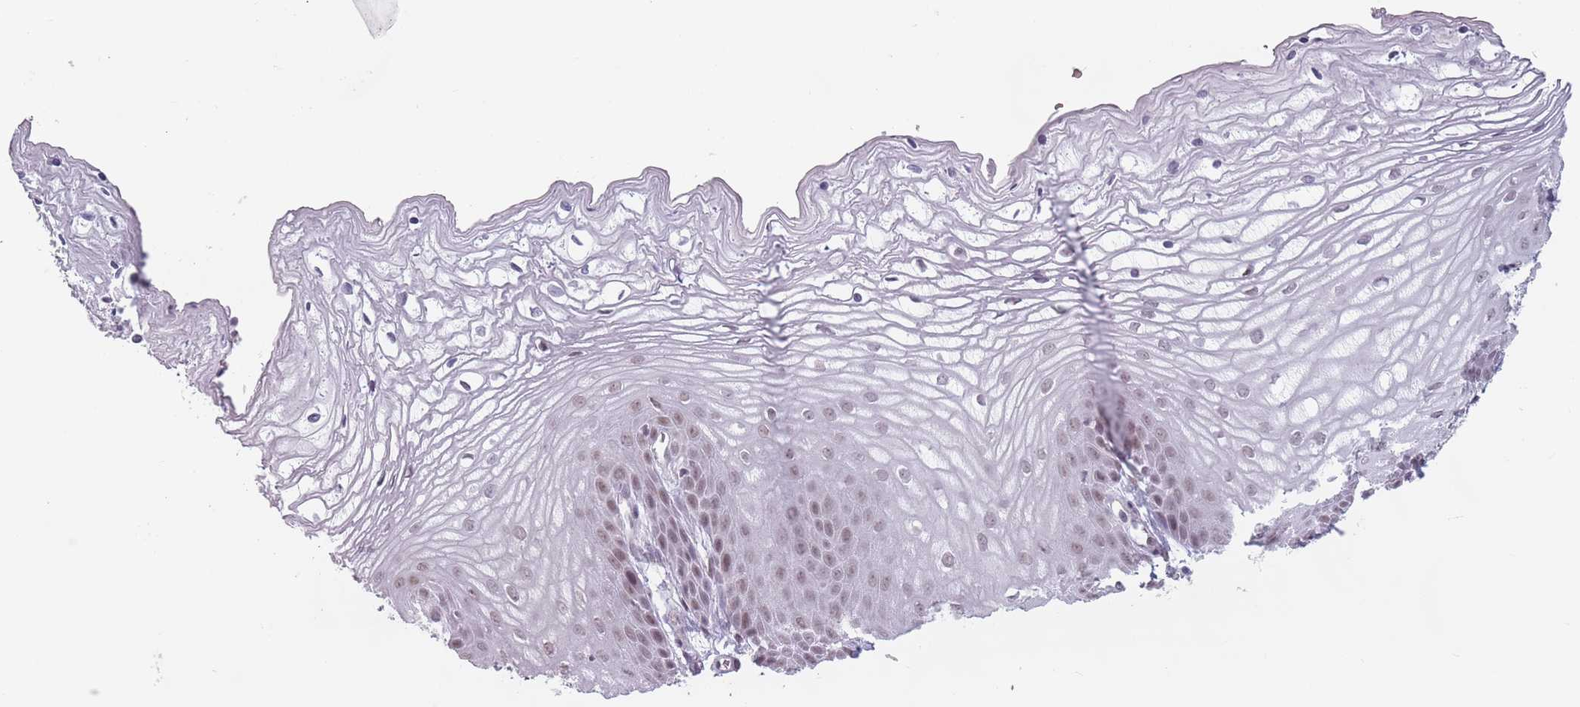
{"staining": {"intensity": "weak", "quantity": "25%-75%", "location": "nuclear"}, "tissue": "vagina", "cell_type": "Squamous epithelial cells", "image_type": "normal", "snomed": [{"axis": "morphology", "description": "Normal tissue, NOS"}, {"axis": "topography", "description": "Vagina"}, {"axis": "topography", "description": "Cervix"}], "caption": "Brown immunohistochemical staining in unremarkable human vagina shows weak nuclear expression in approximately 25%-75% of squamous epithelial cells. Ihc stains the protein of interest in brown and the nuclei are stained blue.", "gene": "PTCHD1", "patient": {"sex": "female", "age": 40}}